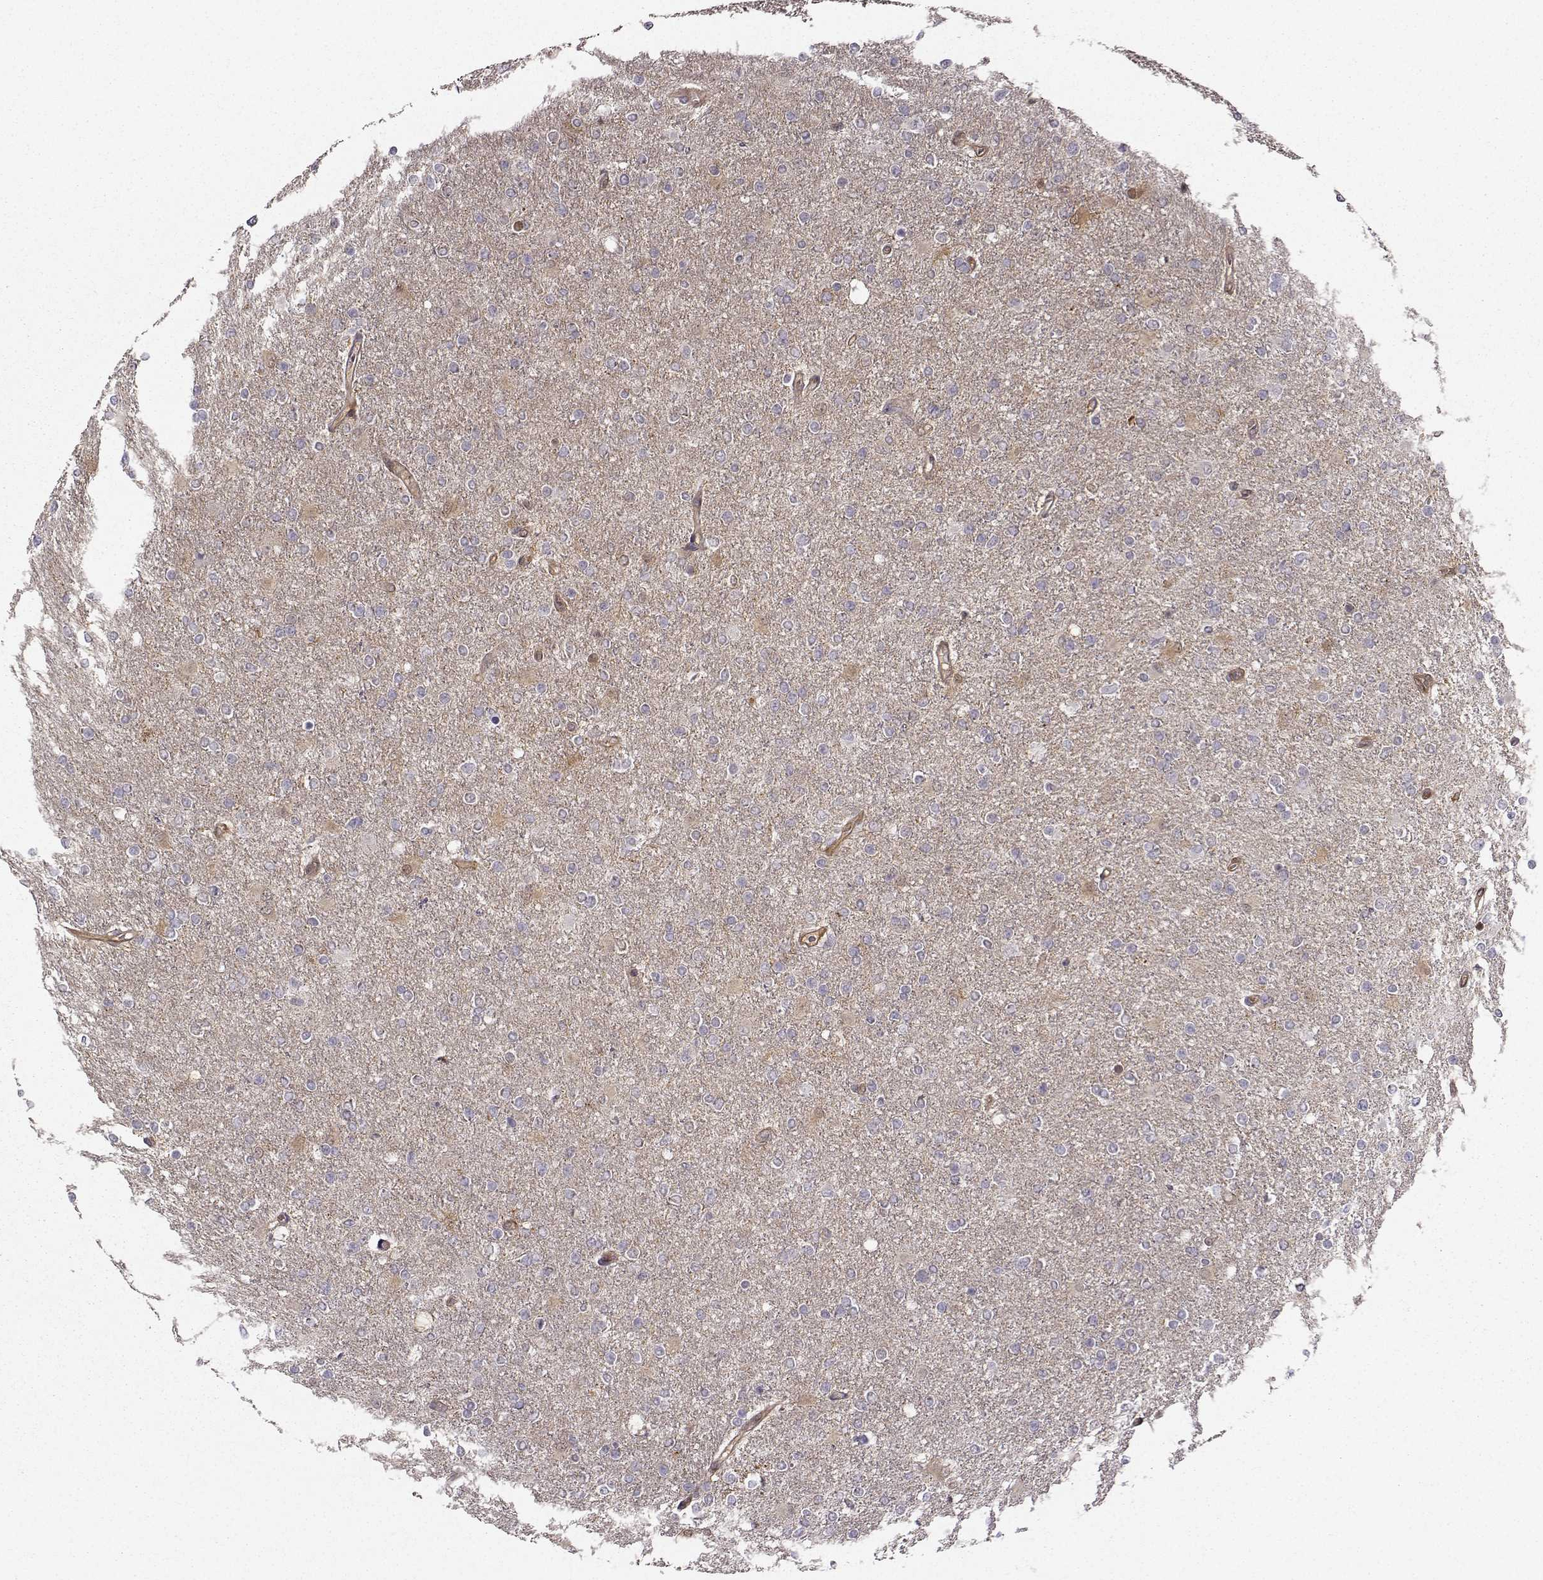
{"staining": {"intensity": "negative", "quantity": "none", "location": "none"}, "tissue": "glioma", "cell_type": "Tumor cells", "image_type": "cancer", "snomed": [{"axis": "morphology", "description": "Glioma, malignant, High grade"}, {"axis": "topography", "description": "Cerebral cortex"}], "caption": "The image displays no significant staining in tumor cells of malignant glioma (high-grade). (DAB (3,3'-diaminobenzidine) immunohistochemistry (IHC) with hematoxylin counter stain).", "gene": "NQO1", "patient": {"sex": "male", "age": 70}}